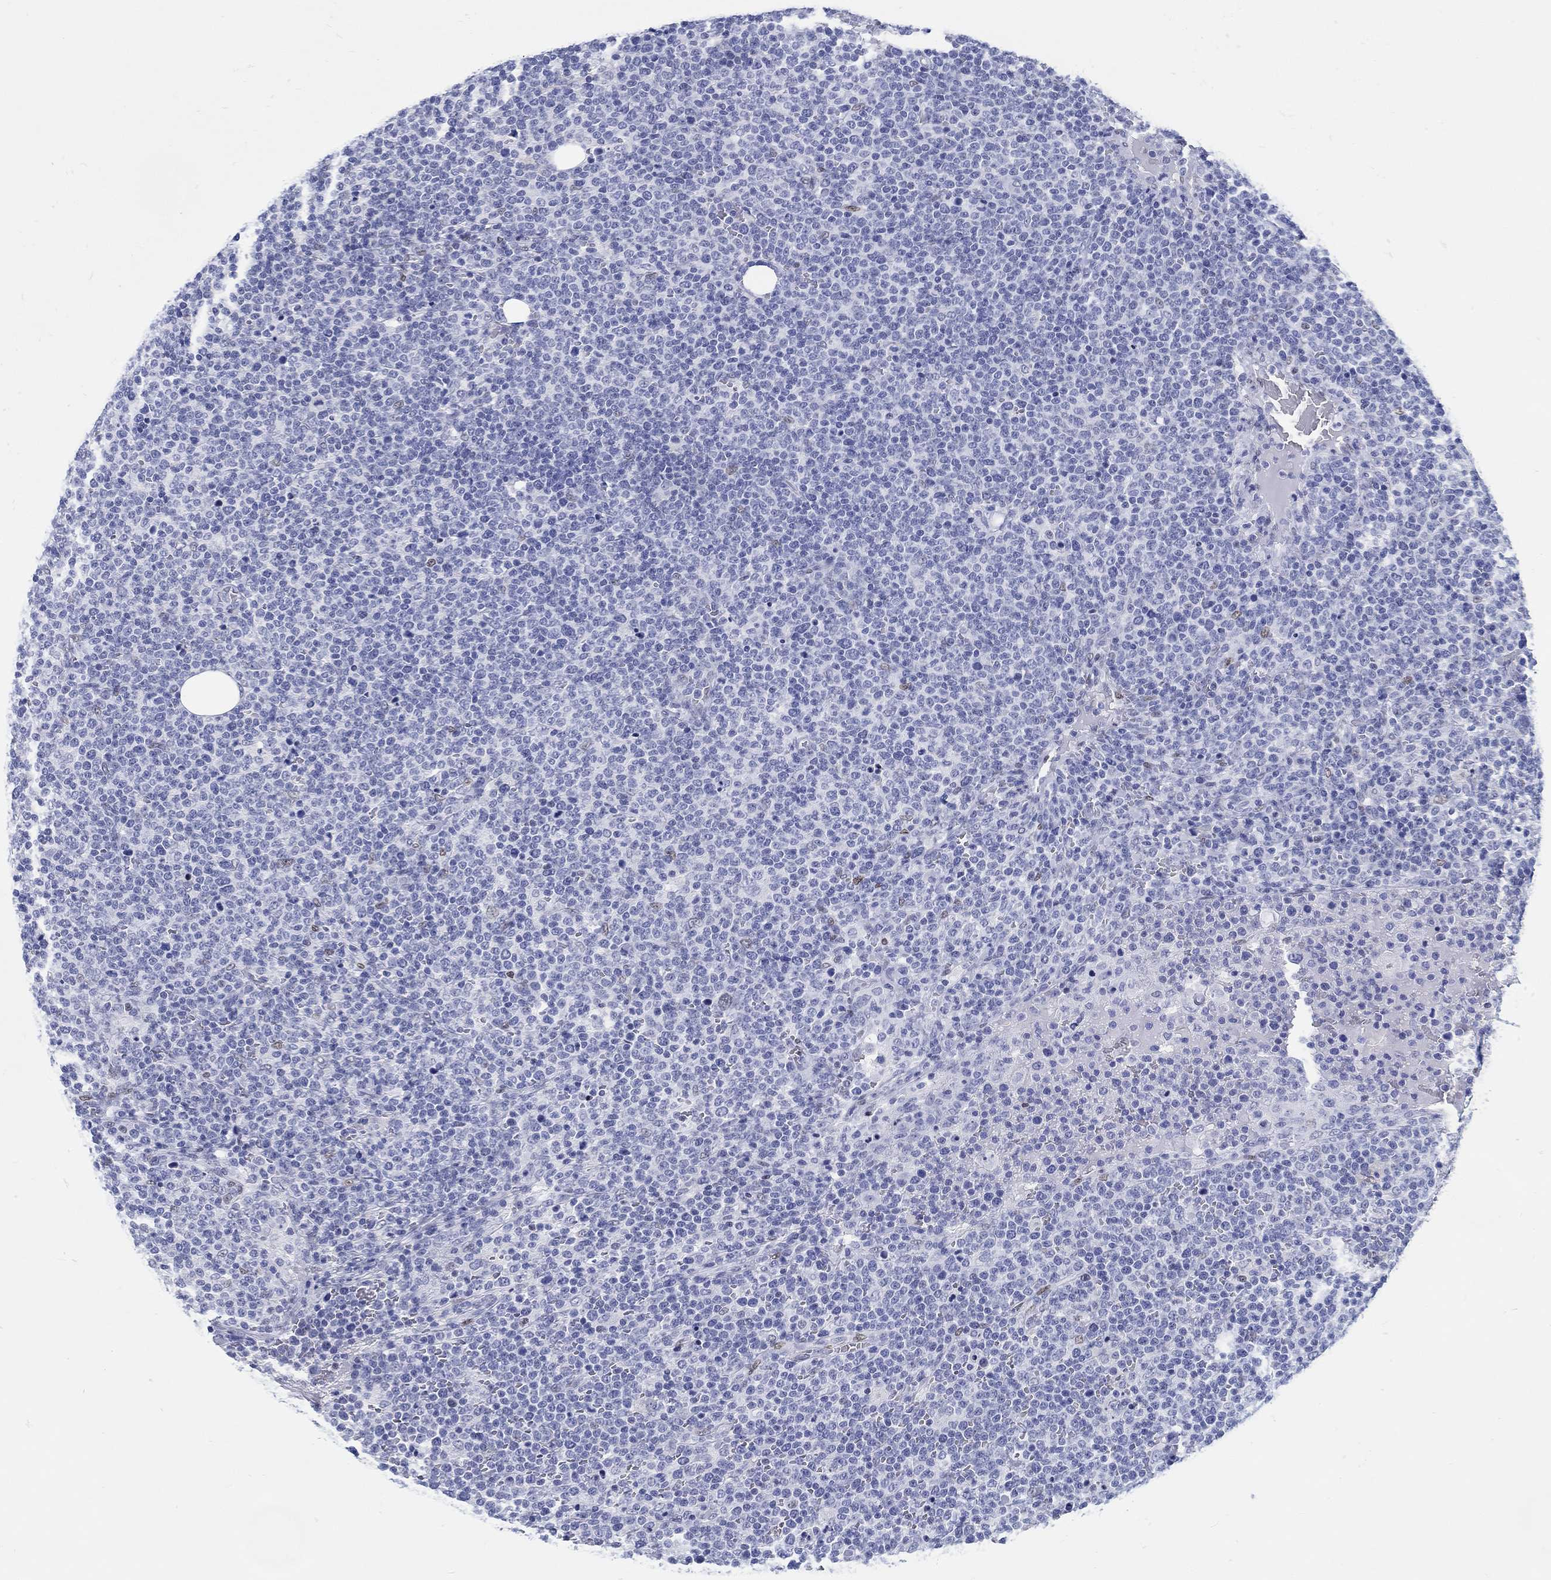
{"staining": {"intensity": "negative", "quantity": "none", "location": "none"}, "tissue": "lymphoma", "cell_type": "Tumor cells", "image_type": "cancer", "snomed": [{"axis": "morphology", "description": "Malignant lymphoma, non-Hodgkin's type, High grade"}, {"axis": "topography", "description": "Lymph node"}], "caption": "Immunohistochemical staining of human lymphoma exhibits no significant positivity in tumor cells.", "gene": "H1-1", "patient": {"sex": "male", "age": 61}}